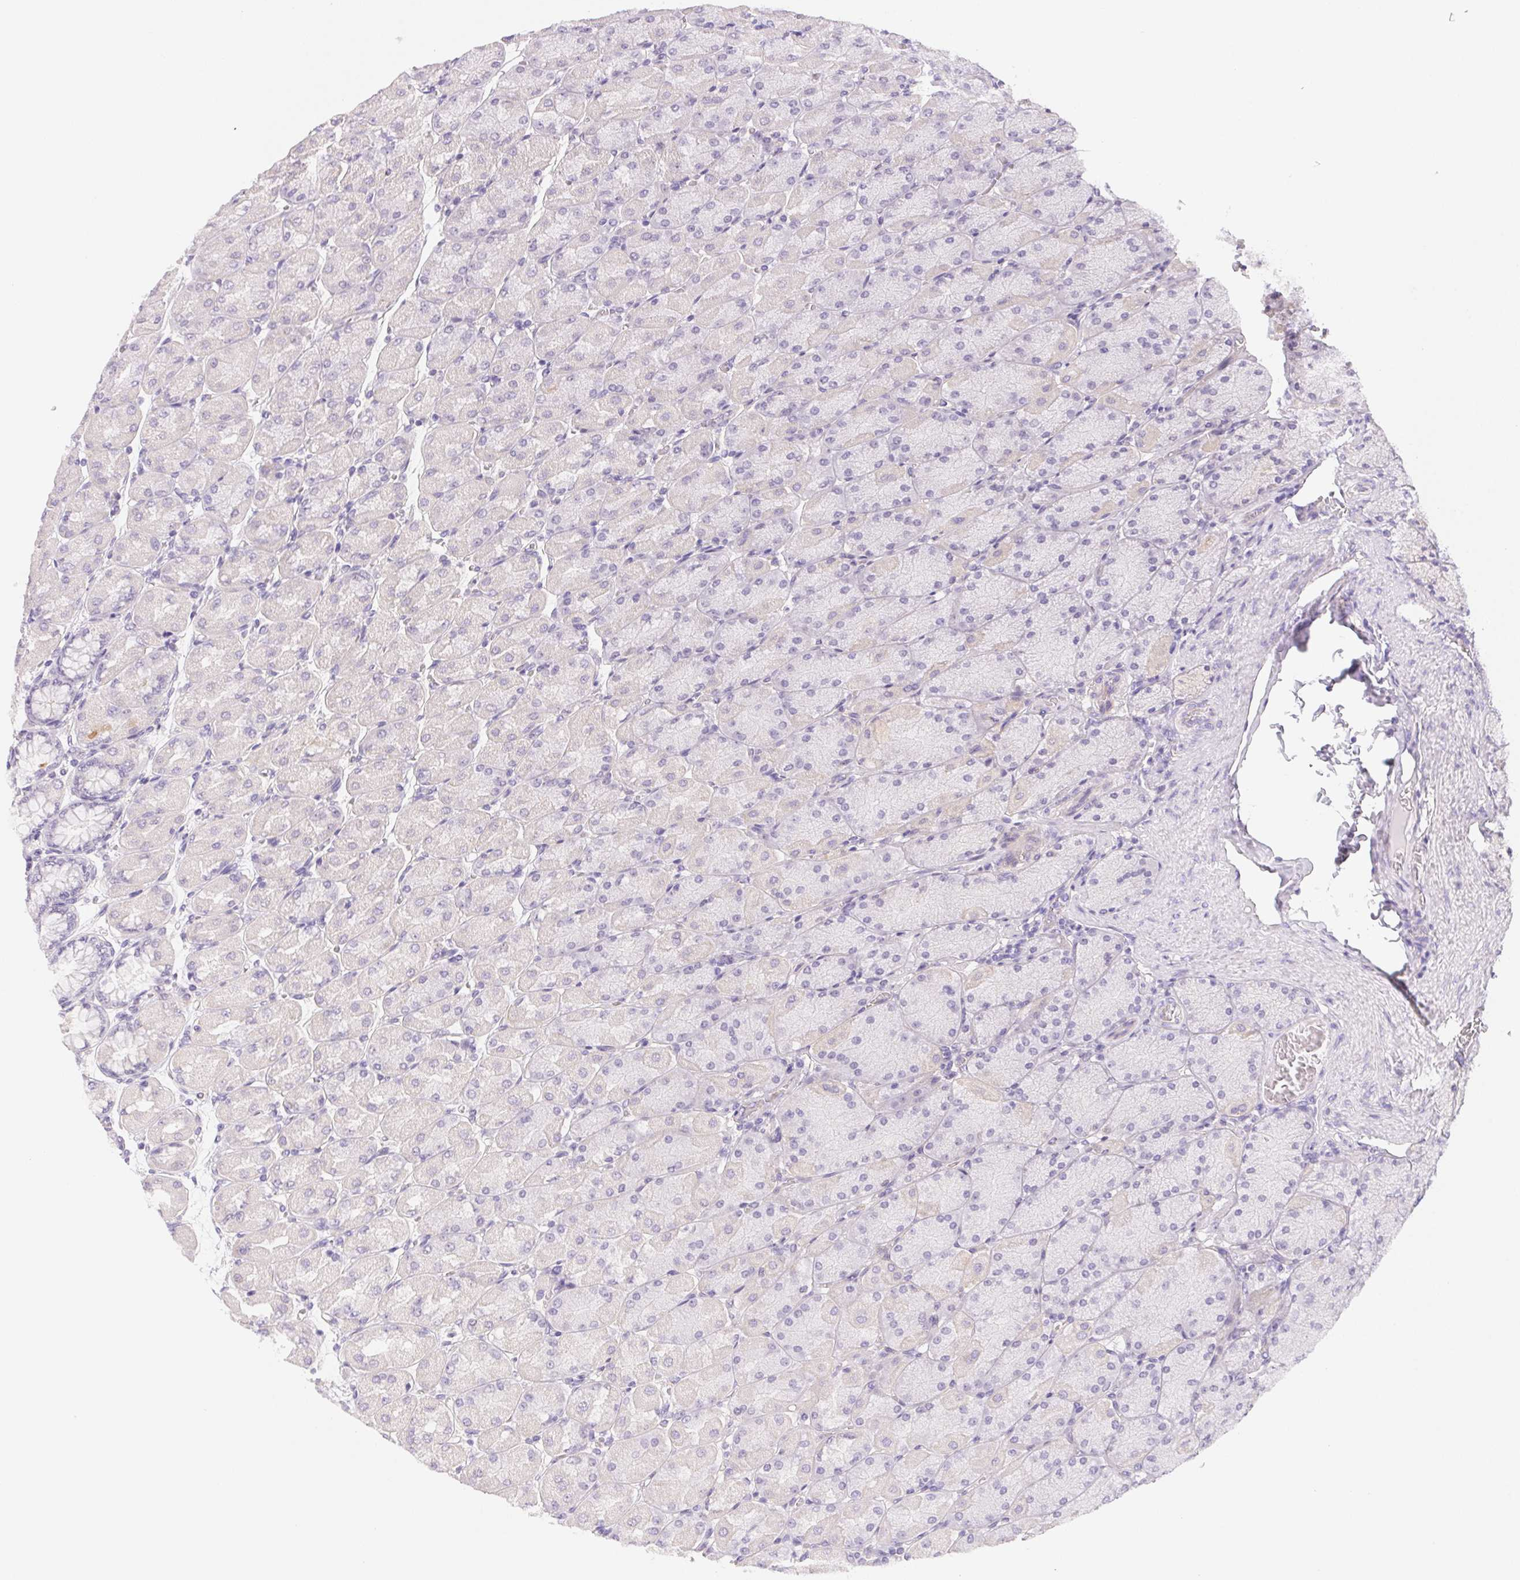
{"staining": {"intensity": "negative", "quantity": "none", "location": "none"}, "tissue": "stomach", "cell_type": "Glandular cells", "image_type": "normal", "snomed": [{"axis": "morphology", "description": "Normal tissue, NOS"}, {"axis": "topography", "description": "Stomach, upper"}], "caption": "Stomach stained for a protein using immunohistochemistry exhibits no positivity glandular cells.", "gene": "CTNND2", "patient": {"sex": "female", "age": 56}}